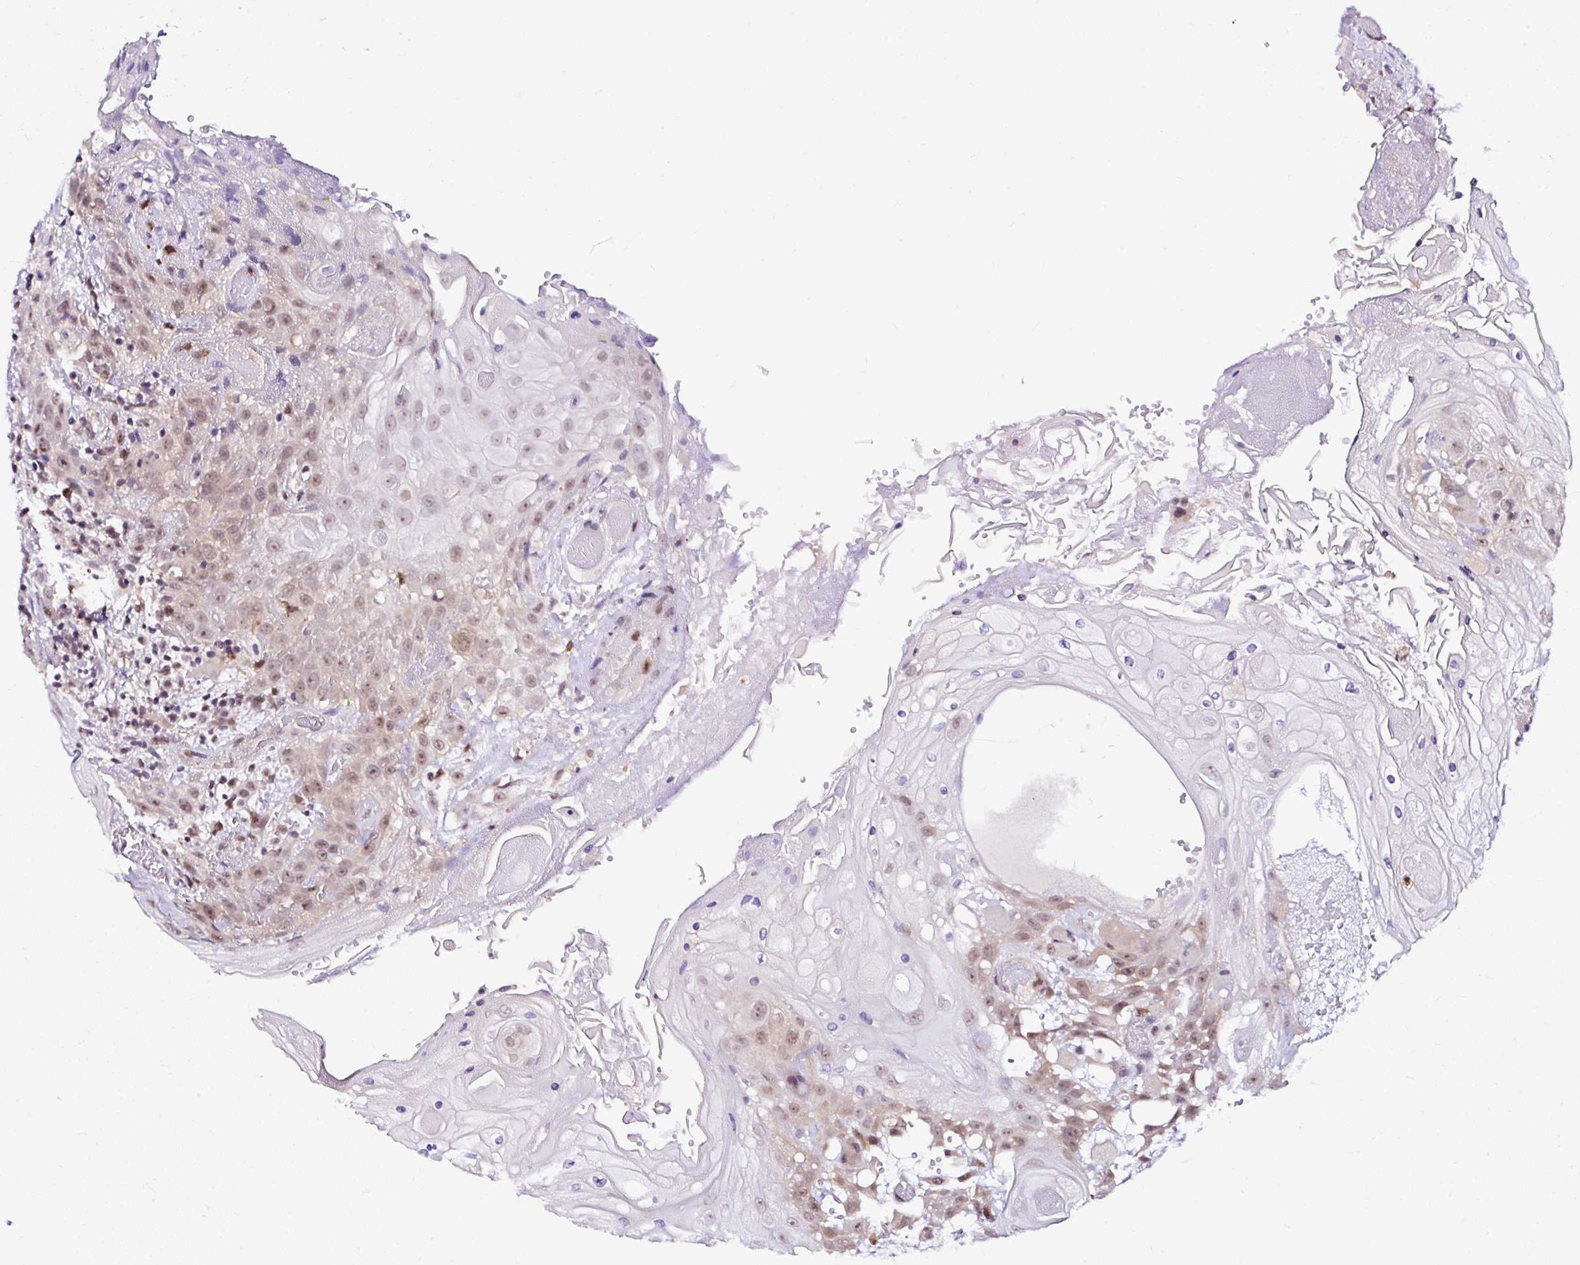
{"staining": {"intensity": "moderate", "quantity": "25%-75%", "location": "cytoplasmic/membranous,nuclear"}, "tissue": "head and neck cancer", "cell_type": "Tumor cells", "image_type": "cancer", "snomed": [{"axis": "morphology", "description": "Squamous cell carcinoma, NOS"}, {"axis": "topography", "description": "Head-Neck"}], "caption": "Brown immunohistochemical staining in head and neck cancer (squamous cell carcinoma) reveals moderate cytoplasmic/membranous and nuclear staining in about 25%-75% of tumor cells. (DAB IHC with brightfield microscopy, high magnification).", "gene": "PIN4", "patient": {"sex": "female", "age": 43}}